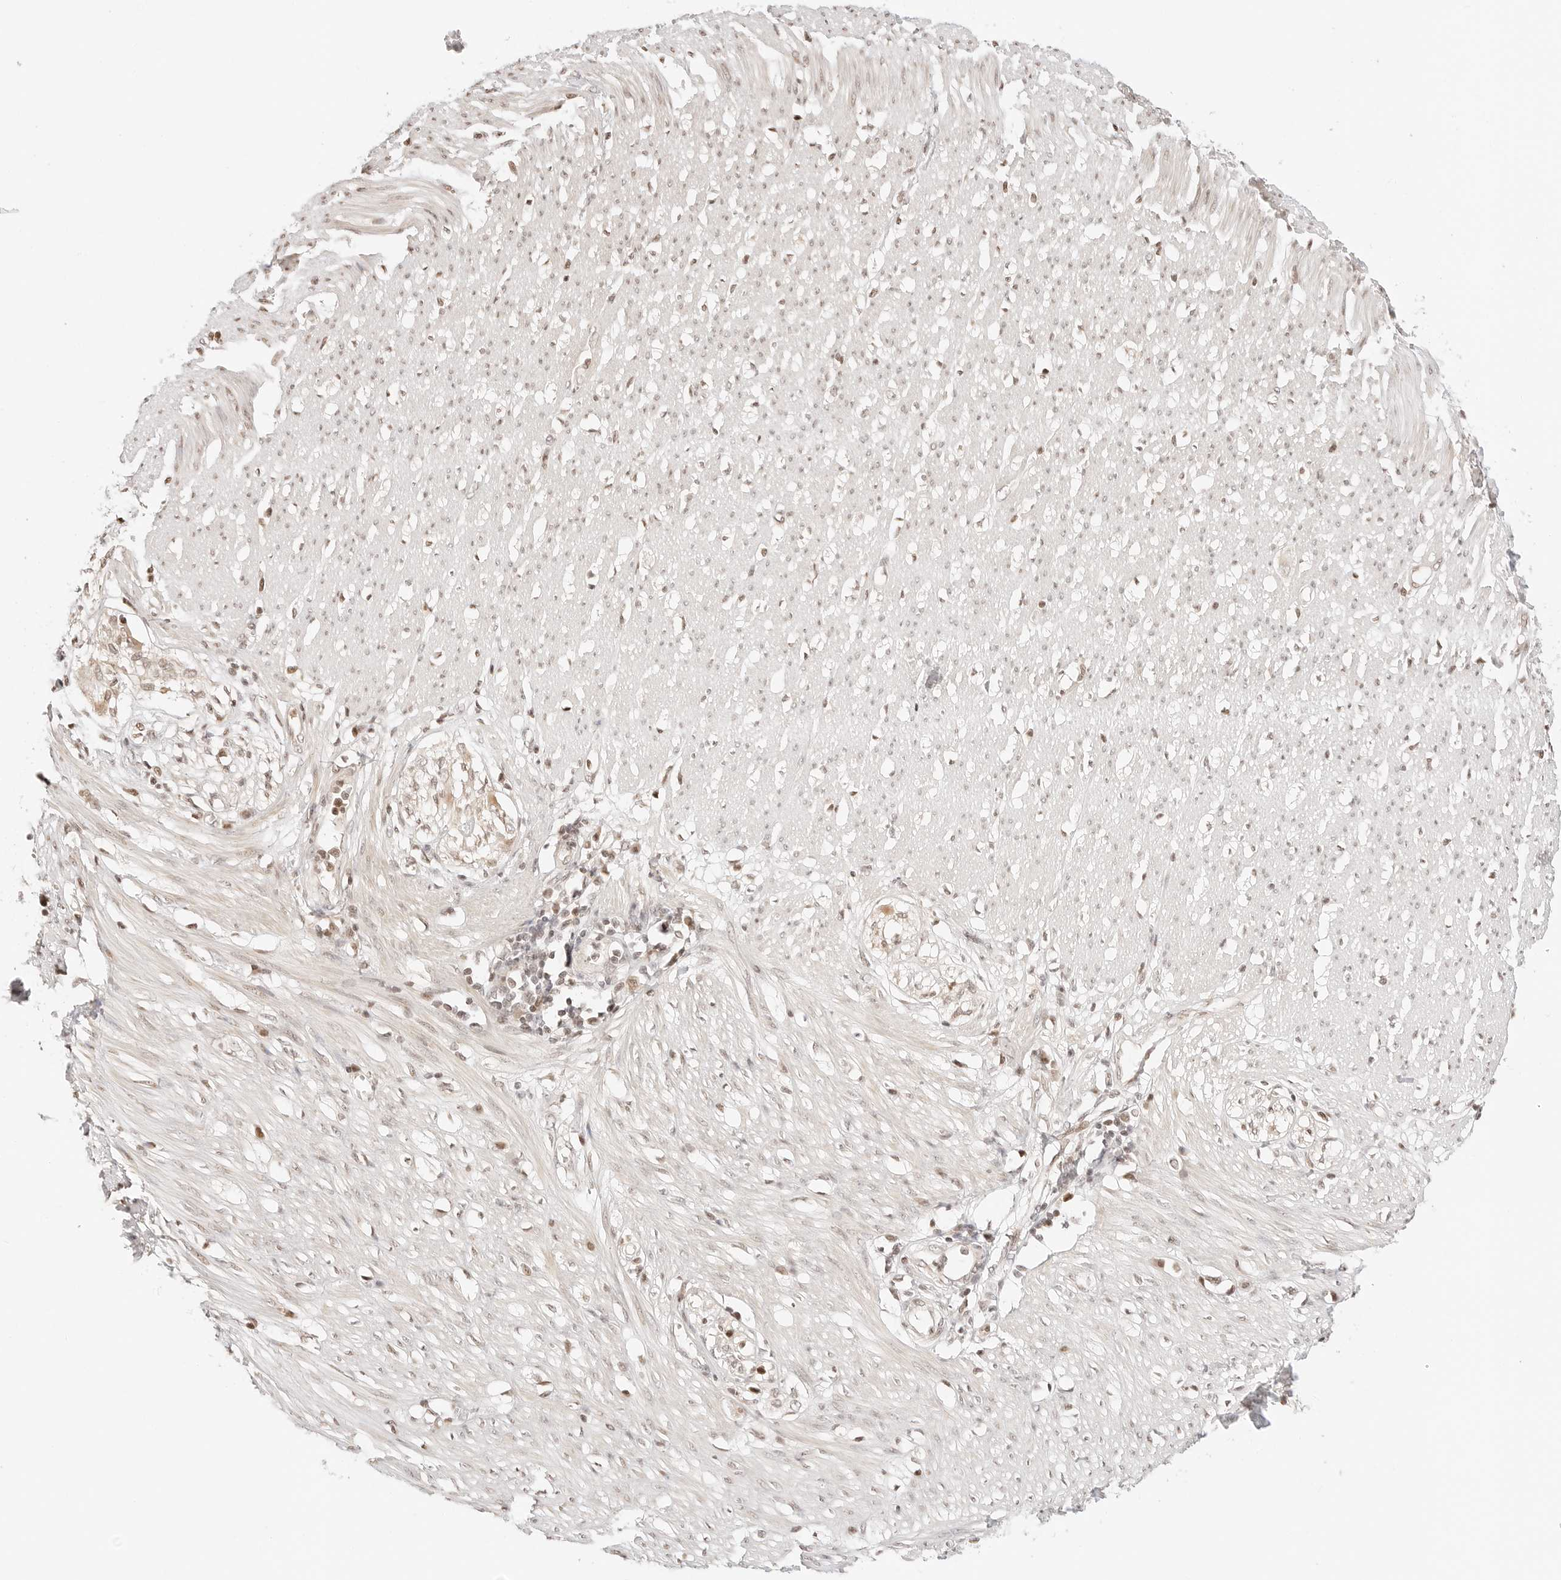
{"staining": {"intensity": "moderate", "quantity": "25%-75%", "location": "cytoplasmic/membranous,nuclear"}, "tissue": "smooth muscle", "cell_type": "Smooth muscle cells", "image_type": "normal", "snomed": [{"axis": "morphology", "description": "Normal tissue, NOS"}, {"axis": "morphology", "description": "Adenocarcinoma, NOS"}, {"axis": "topography", "description": "Colon"}, {"axis": "topography", "description": "Peripheral nerve tissue"}], "caption": "Benign smooth muscle was stained to show a protein in brown. There is medium levels of moderate cytoplasmic/membranous,nuclear positivity in about 25%-75% of smooth muscle cells.", "gene": "RPS6KL1", "patient": {"sex": "male", "age": 14}}